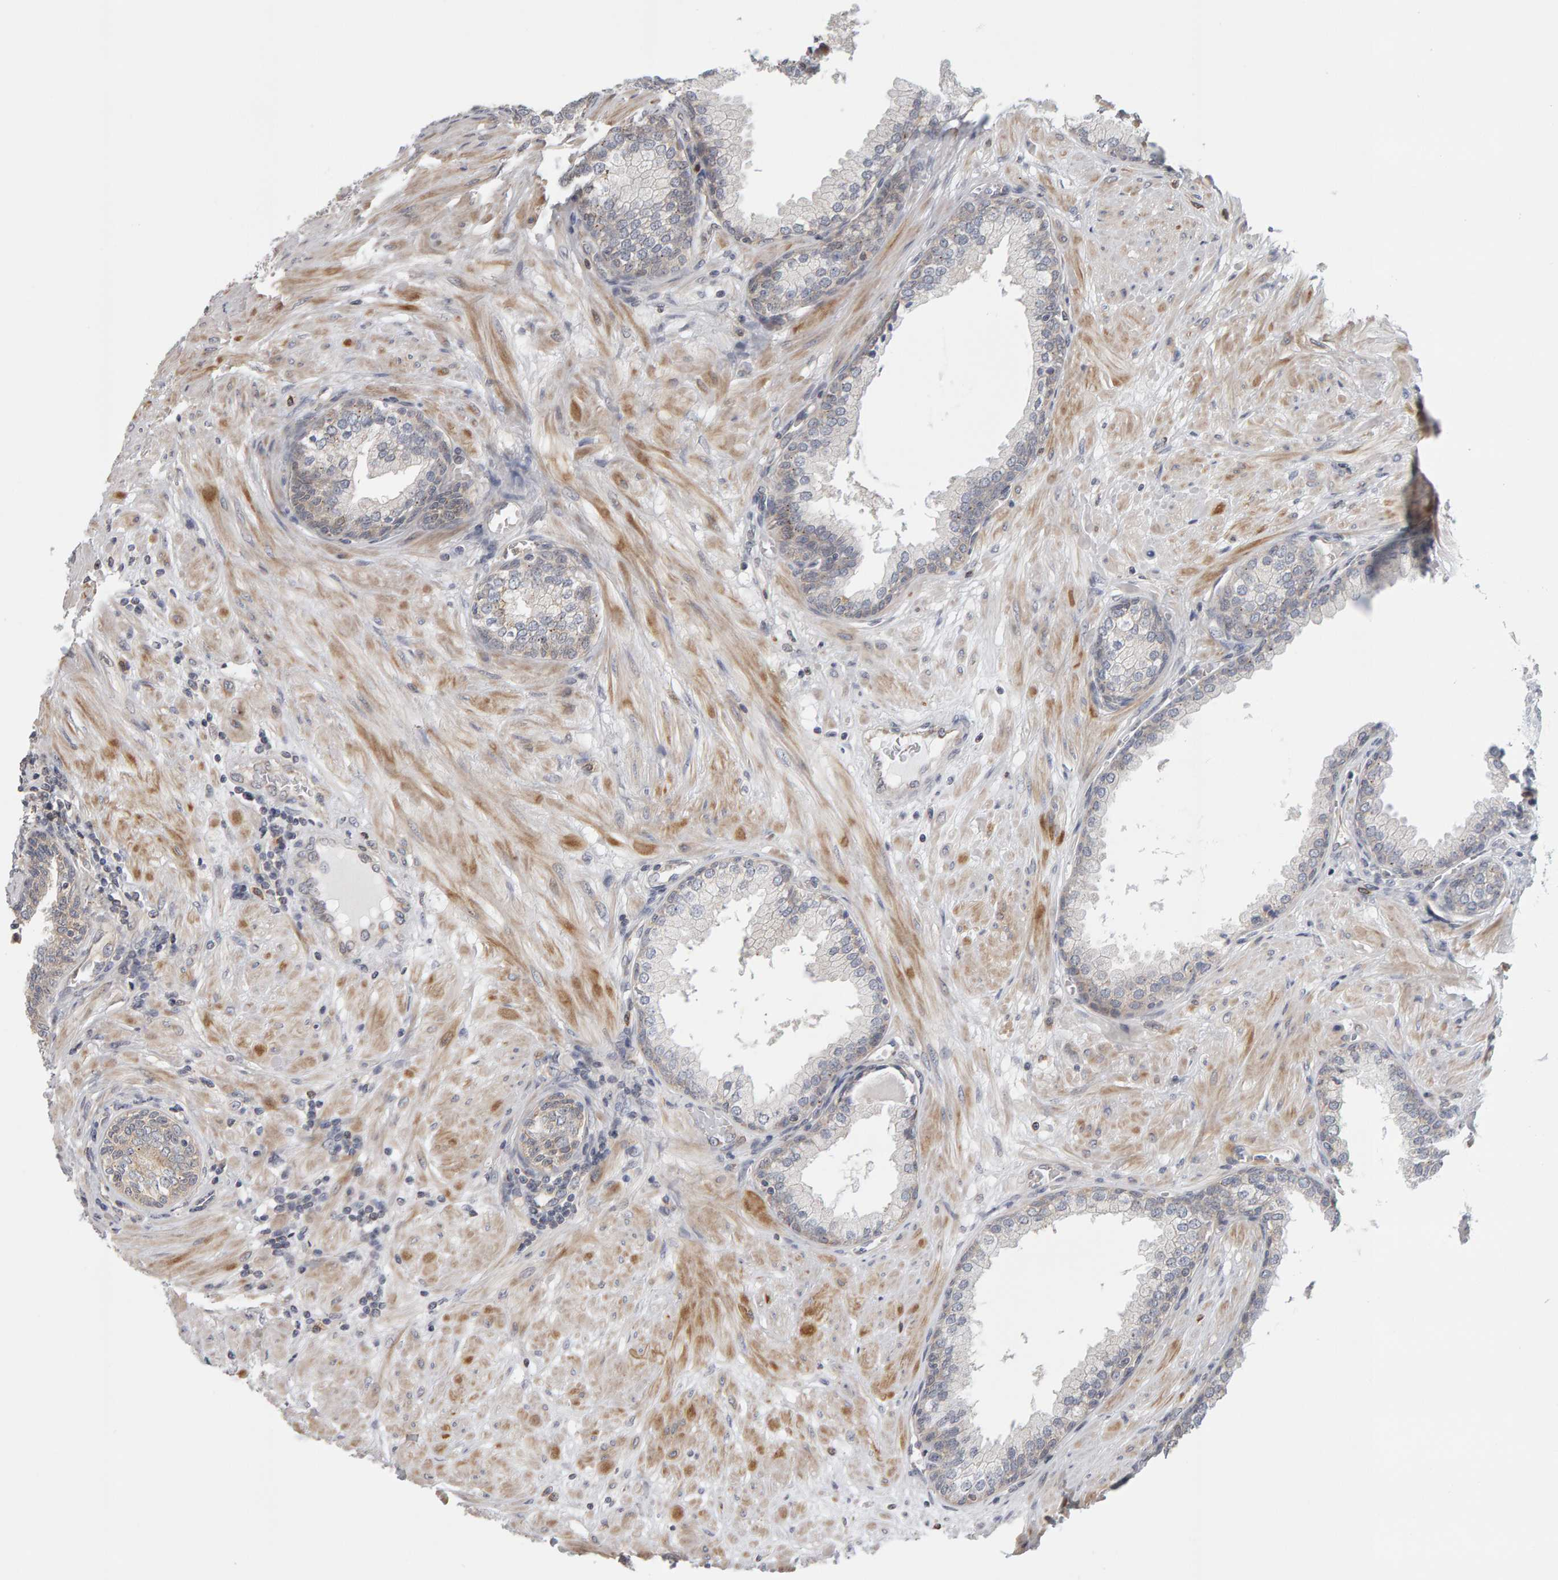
{"staining": {"intensity": "weak", "quantity": "<25%", "location": "cytoplasmic/membranous"}, "tissue": "prostate", "cell_type": "Glandular cells", "image_type": "normal", "snomed": [{"axis": "morphology", "description": "Normal tissue, NOS"}, {"axis": "topography", "description": "Prostate"}], "caption": "Immunohistochemical staining of normal prostate exhibits no significant staining in glandular cells.", "gene": "MSRA", "patient": {"sex": "male", "age": 51}}